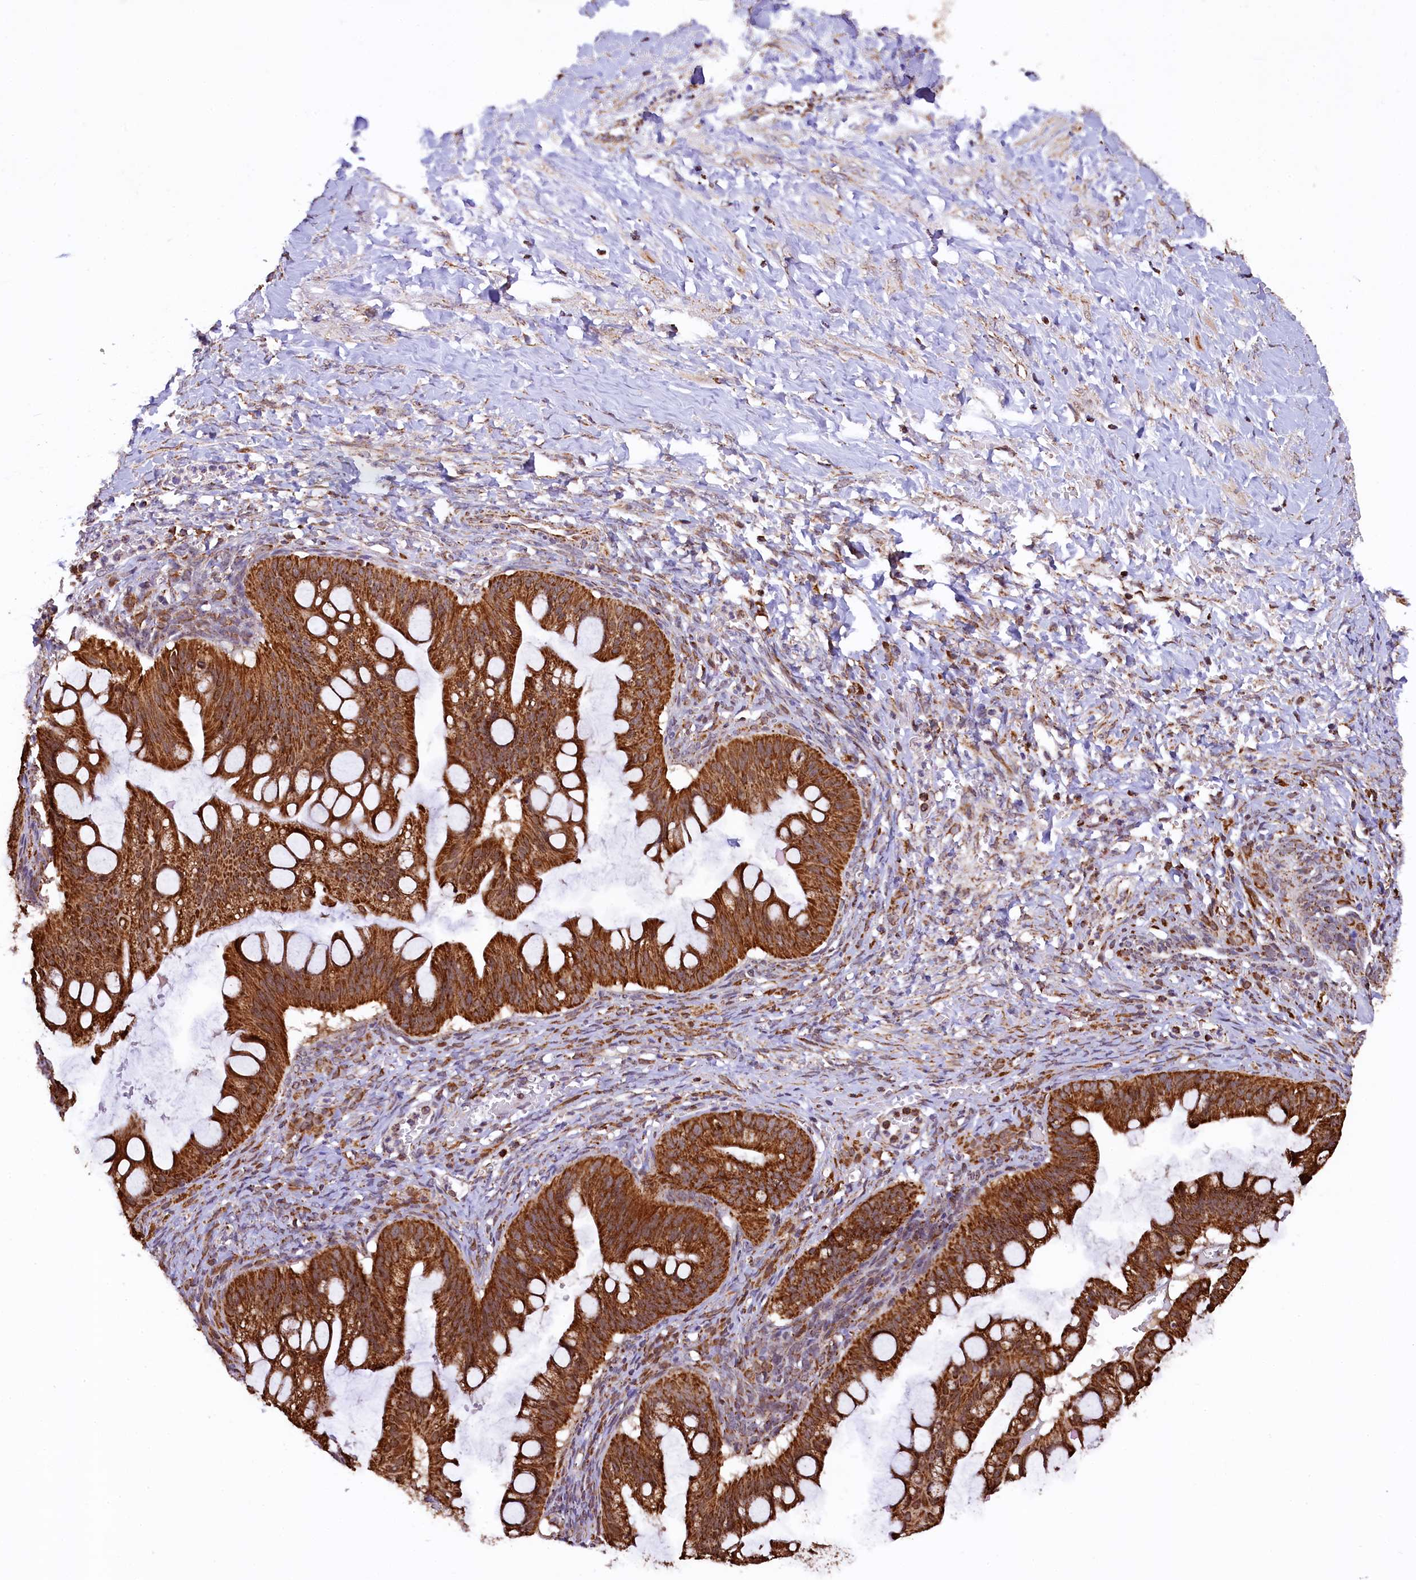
{"staining": {"intensity": "strong", "quantity": ">75%", "location": "cytoplasmic/membranous"}, "tissue": "ovarian cancer", "cell_type": "Tumor cells", "image_type": "cancer", "snomed": [{"axis": "morphology", "description": "Cystadenocarcinoma, mucinous, NOS"}, {"axis": "topography", "description": "Ovary"}], "caption": "Ovarian cancer (mucinous cystadenocarcinoma) tissue displays strong cytoplasmic/membranous staining in approximately >75% of tumor cells", "gene": "KLC2", "patient": {"sex": "female", "age": 73}}